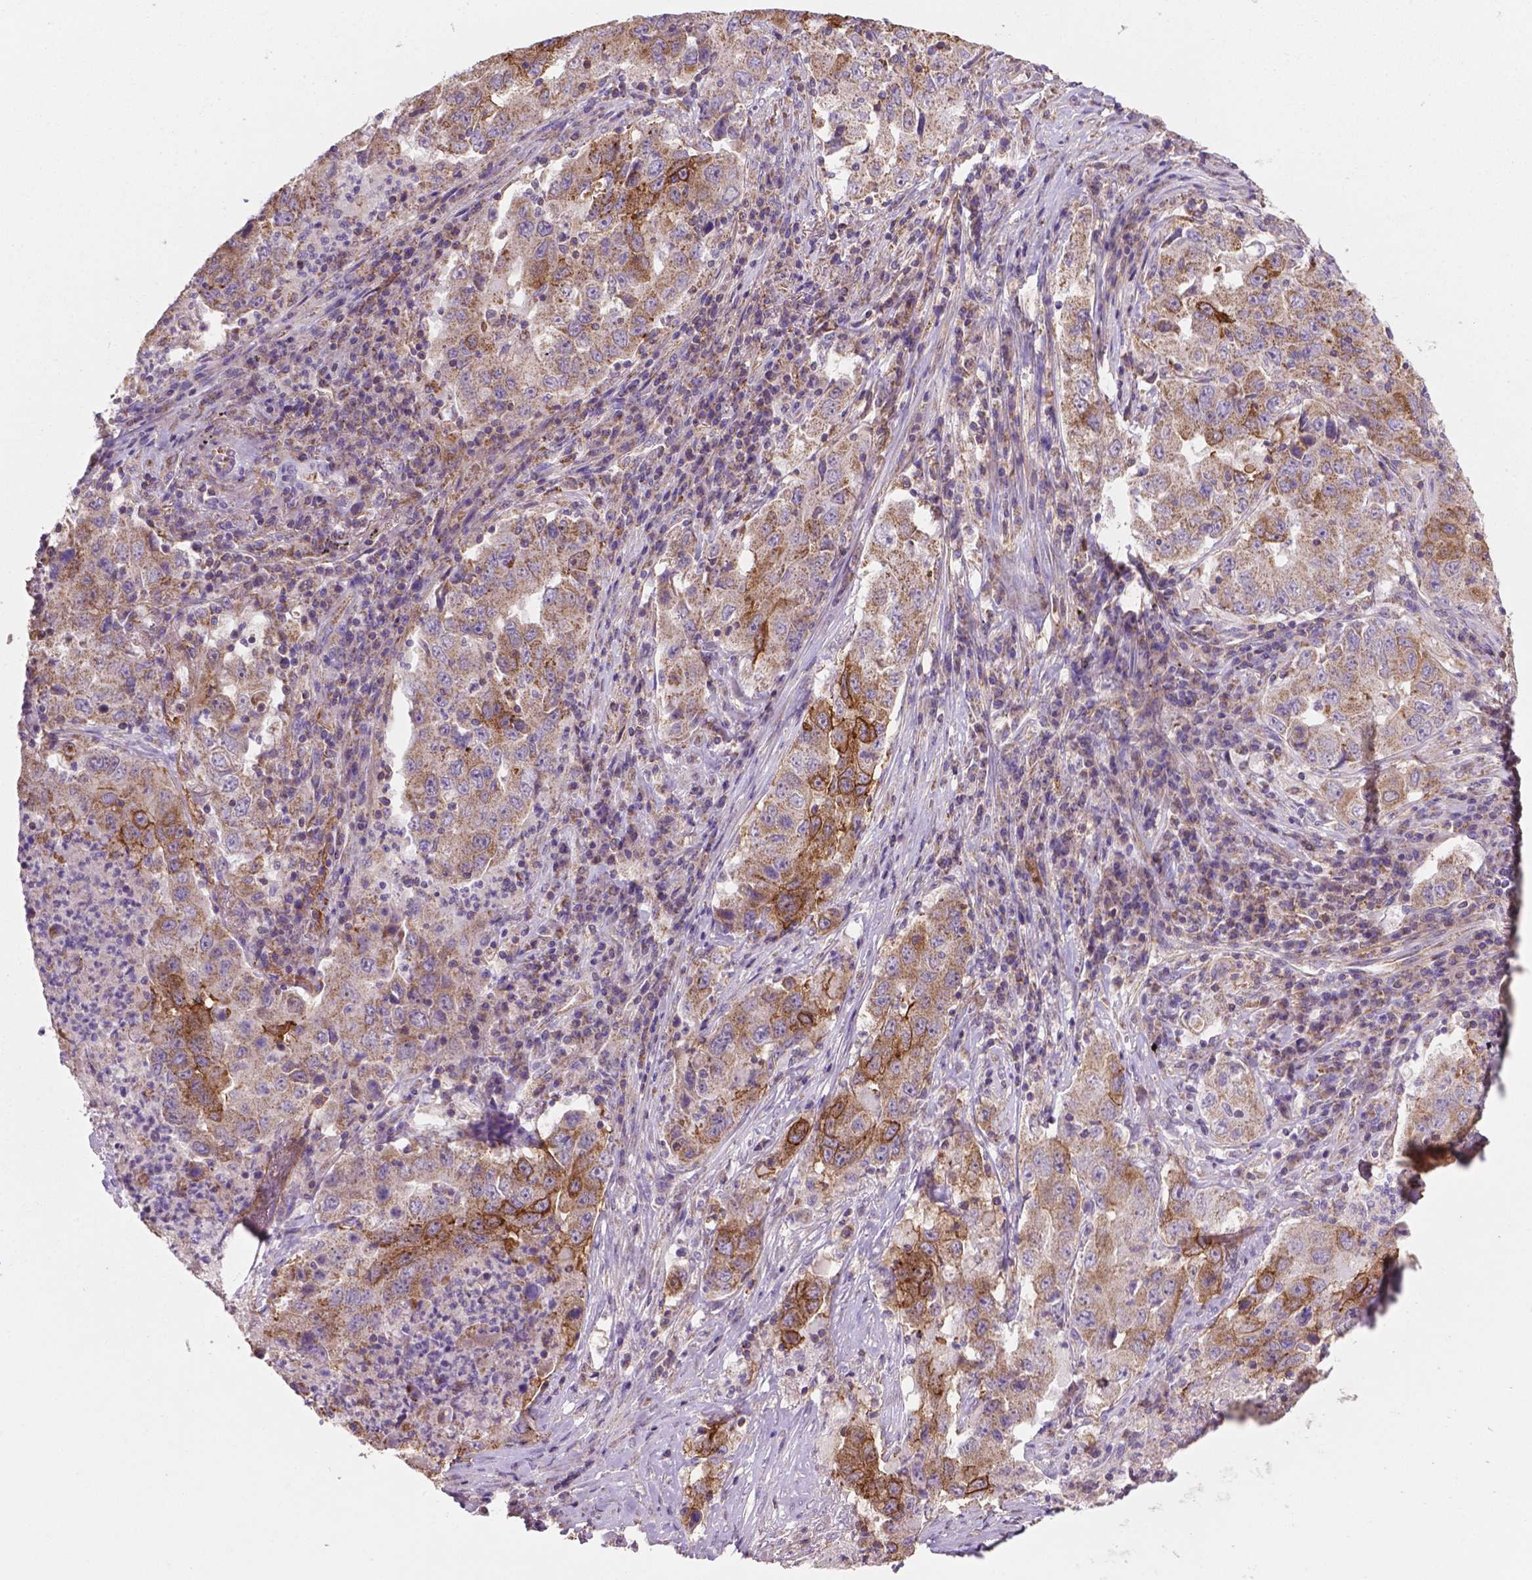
{"staining": {"intensity": "moderate", "quantity": "25%-75%", "location": "cytoplasmic/membranous"}, "tissue": "lung cancer", "cell_type": "Tumor cells", "image_type": "cancer", "snomed": [{"axis": "morphology", "description": "Adenocarcinoma, NOS"}, {"axis": "topography", "description": "Lung"}], "caption": "This image demonstrates IHC staining of lung cancer (adenocarcinoma), with medium moderate cytoplasmic/membranous expression in about 25%-75% of tumor cells.", "gene": "TCAF1", "patient": {"sex": "male", "age": 73}}